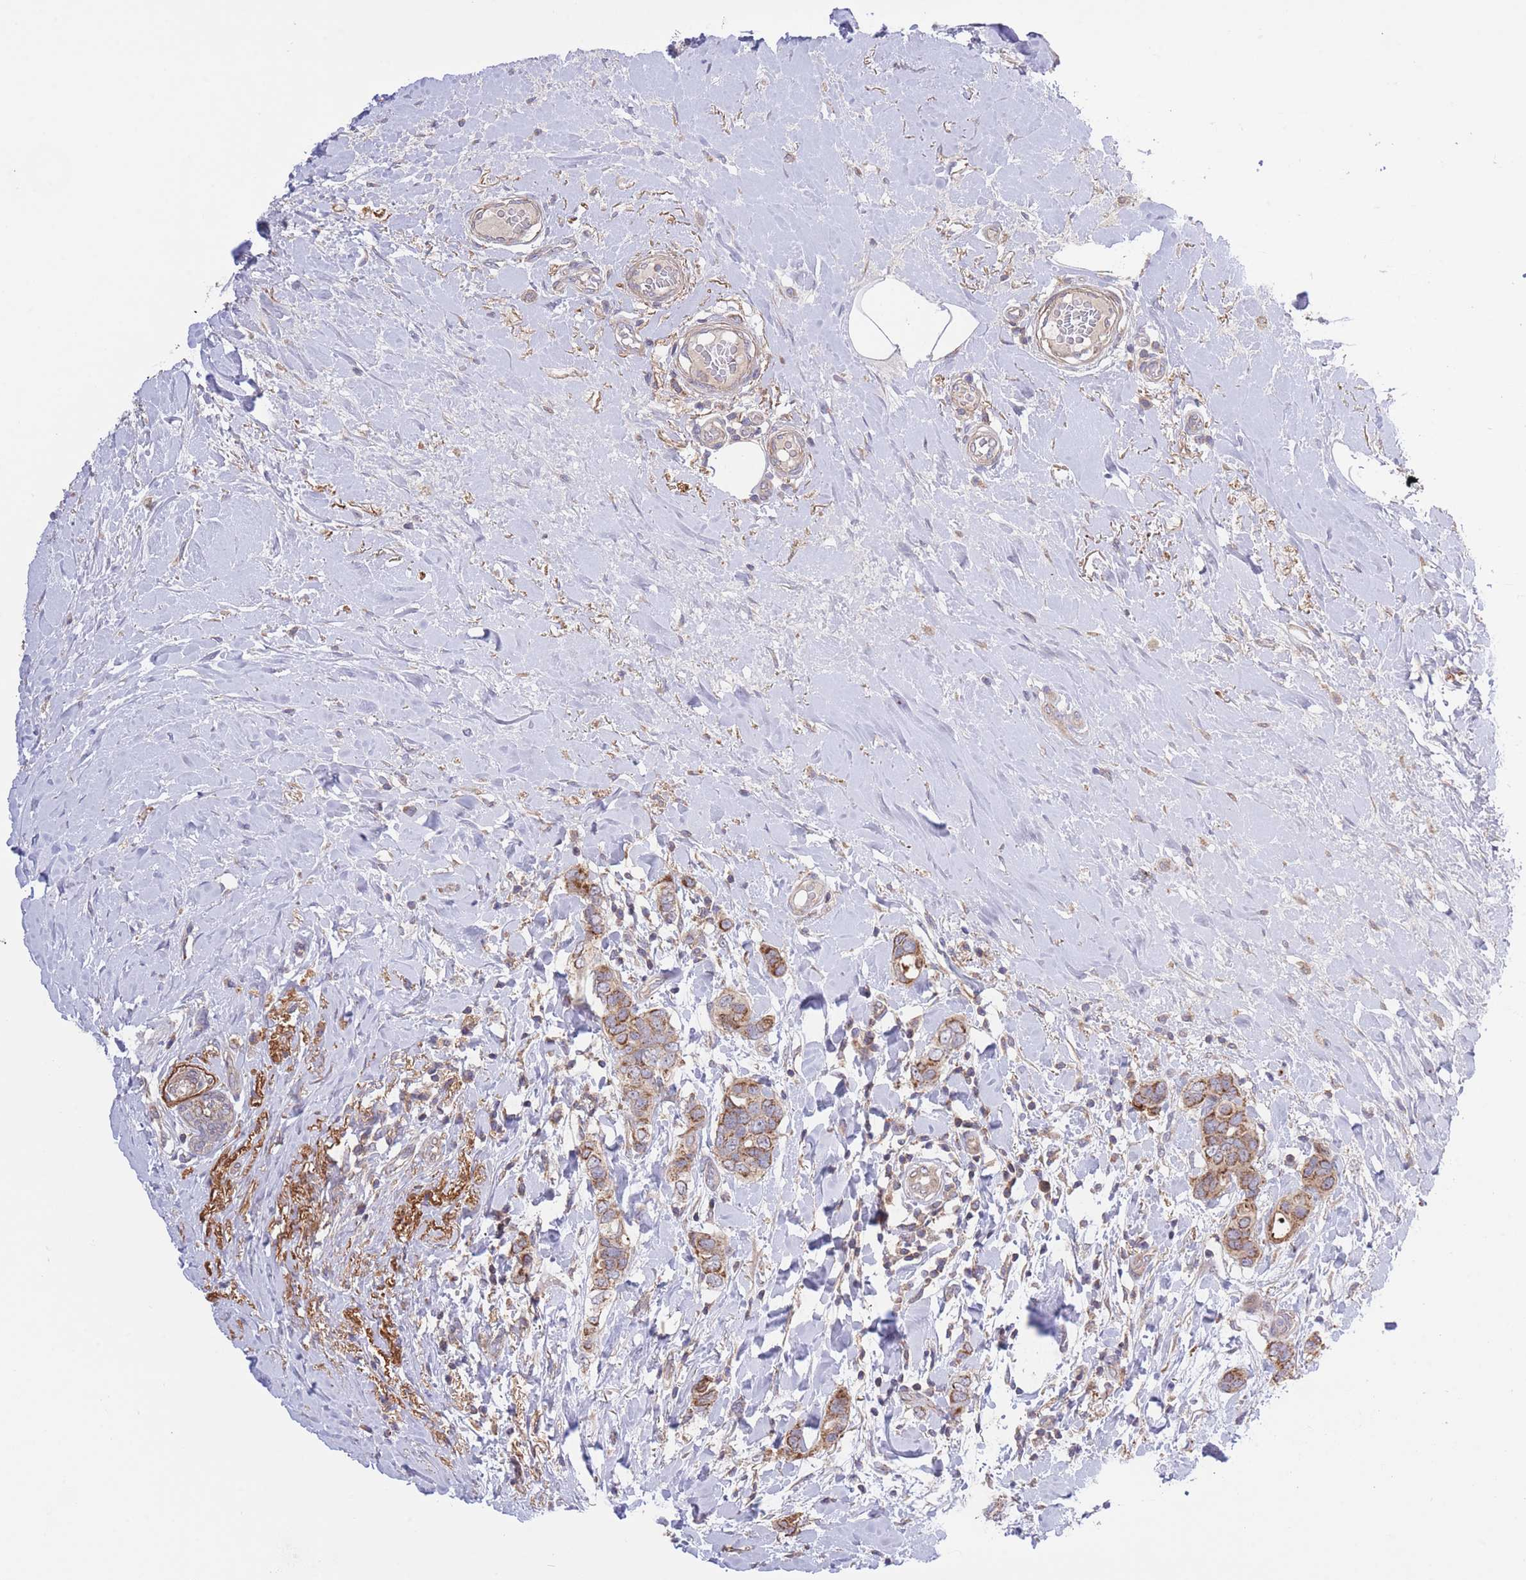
{"staining": {"intensity": "moderate", "quantity": ">75%", "location": "cytoplasmic/membranous"}, "tissue": "breast cancer", "cell_type": "Tumor cells", "image_type": "cancer", "snomed": [{"axis": "morphology", "description": "Lobular carcinoma"}, {"axis": "topography", "description": "Breast"}], "caption": "An image of human breast lobular carcinoma stained for a protein demonstrates moderate cytoplasmic/membranous brown staining in tumor cells.", "gene": "ATP13A2", "patient": {"sex": "female", "age": 51}}